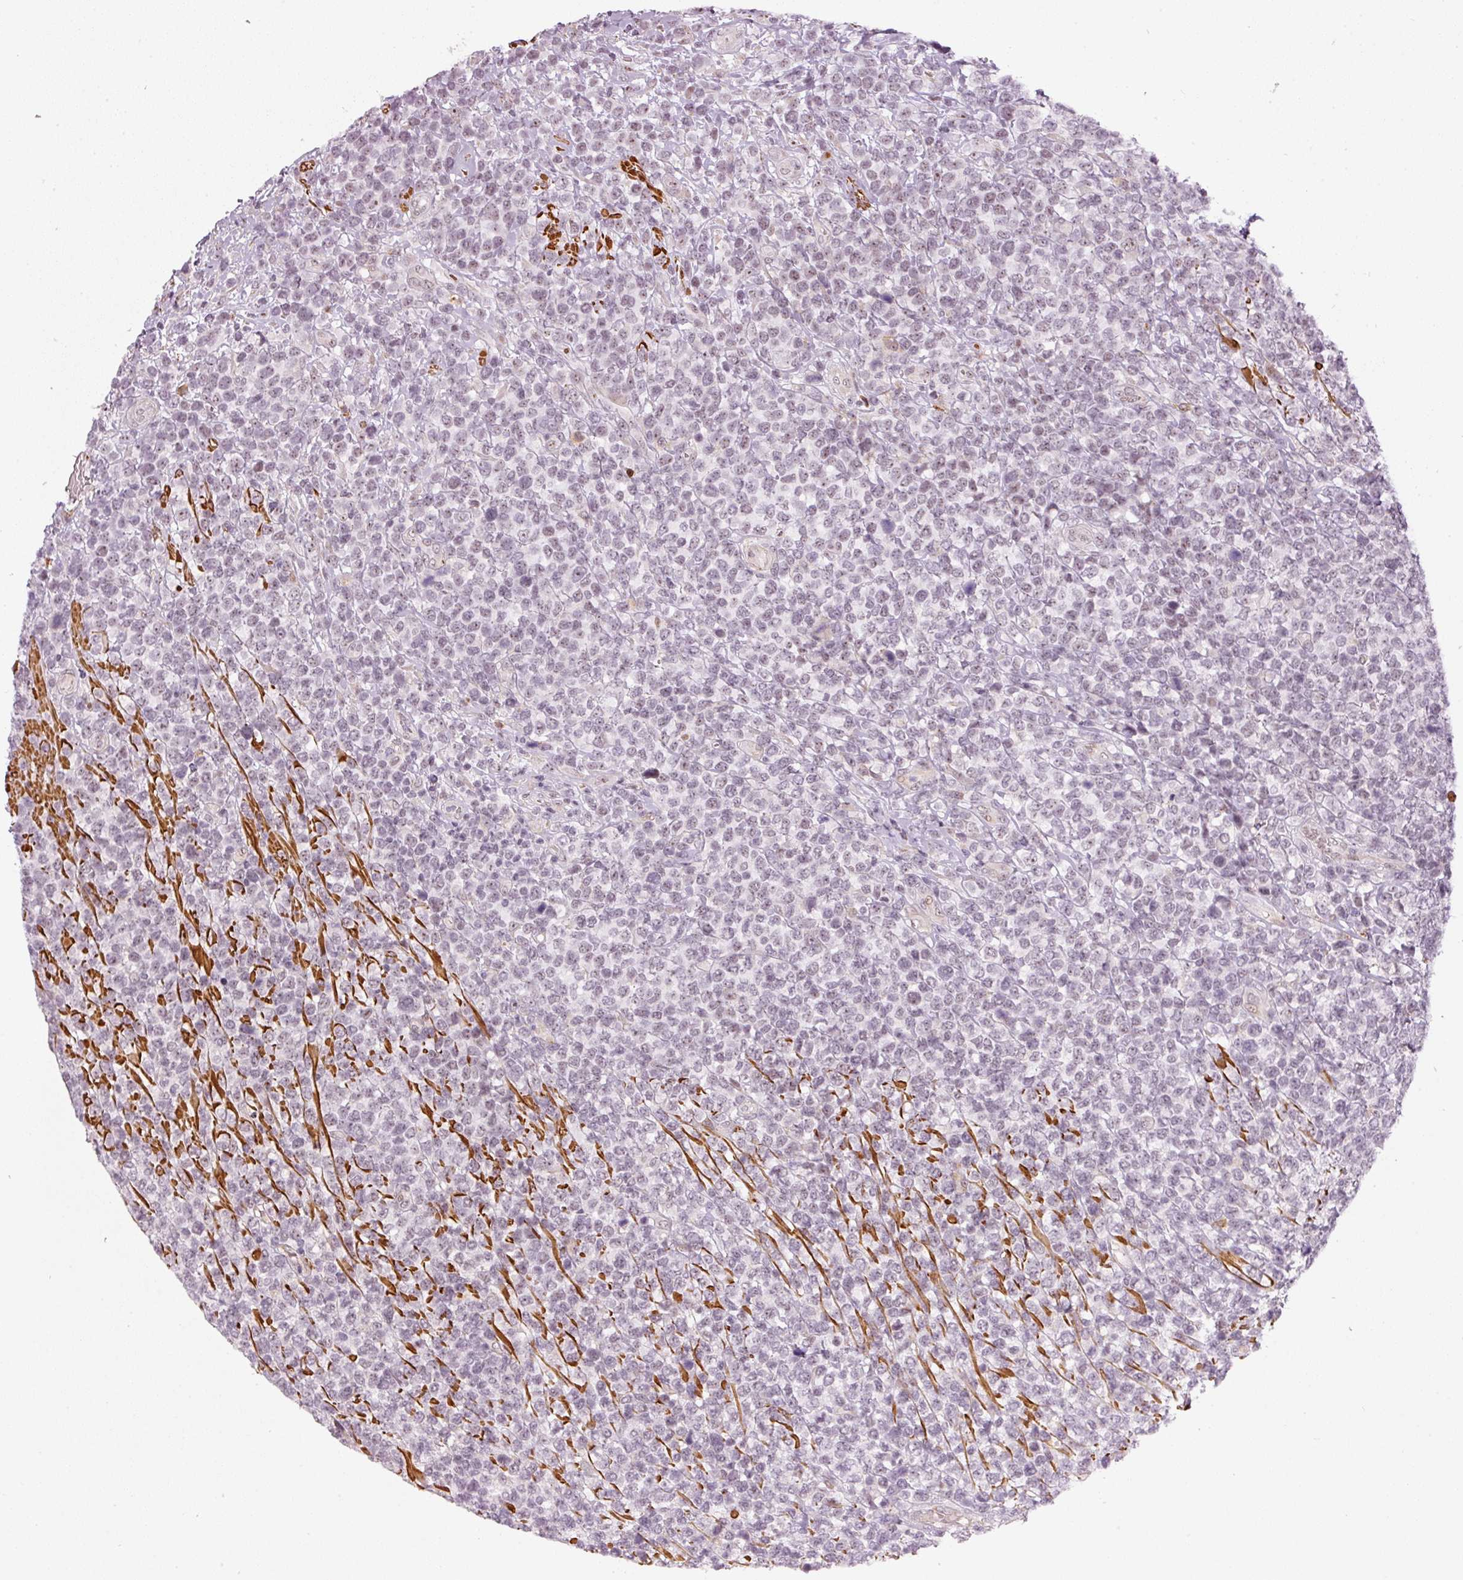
{"staining": {"intensity": "negative", "quantity": "none", "location": "none"}, "tissue": "lymphoma", "cell_type": "Tumor cells", "image_type": "cancer", "snomed": [{"axis": "morphology", "description": "Malignant lymphoma, non-Hodgkin's type, High grade"}, {"axis": "topography", "description": "Soft tissue"}], "caption": "Human lymphoma stained for a protein using IHC displays no staining in tumor cells.", "gene": "MXRA8", "patient": {"sex": "female", "age": 56}}